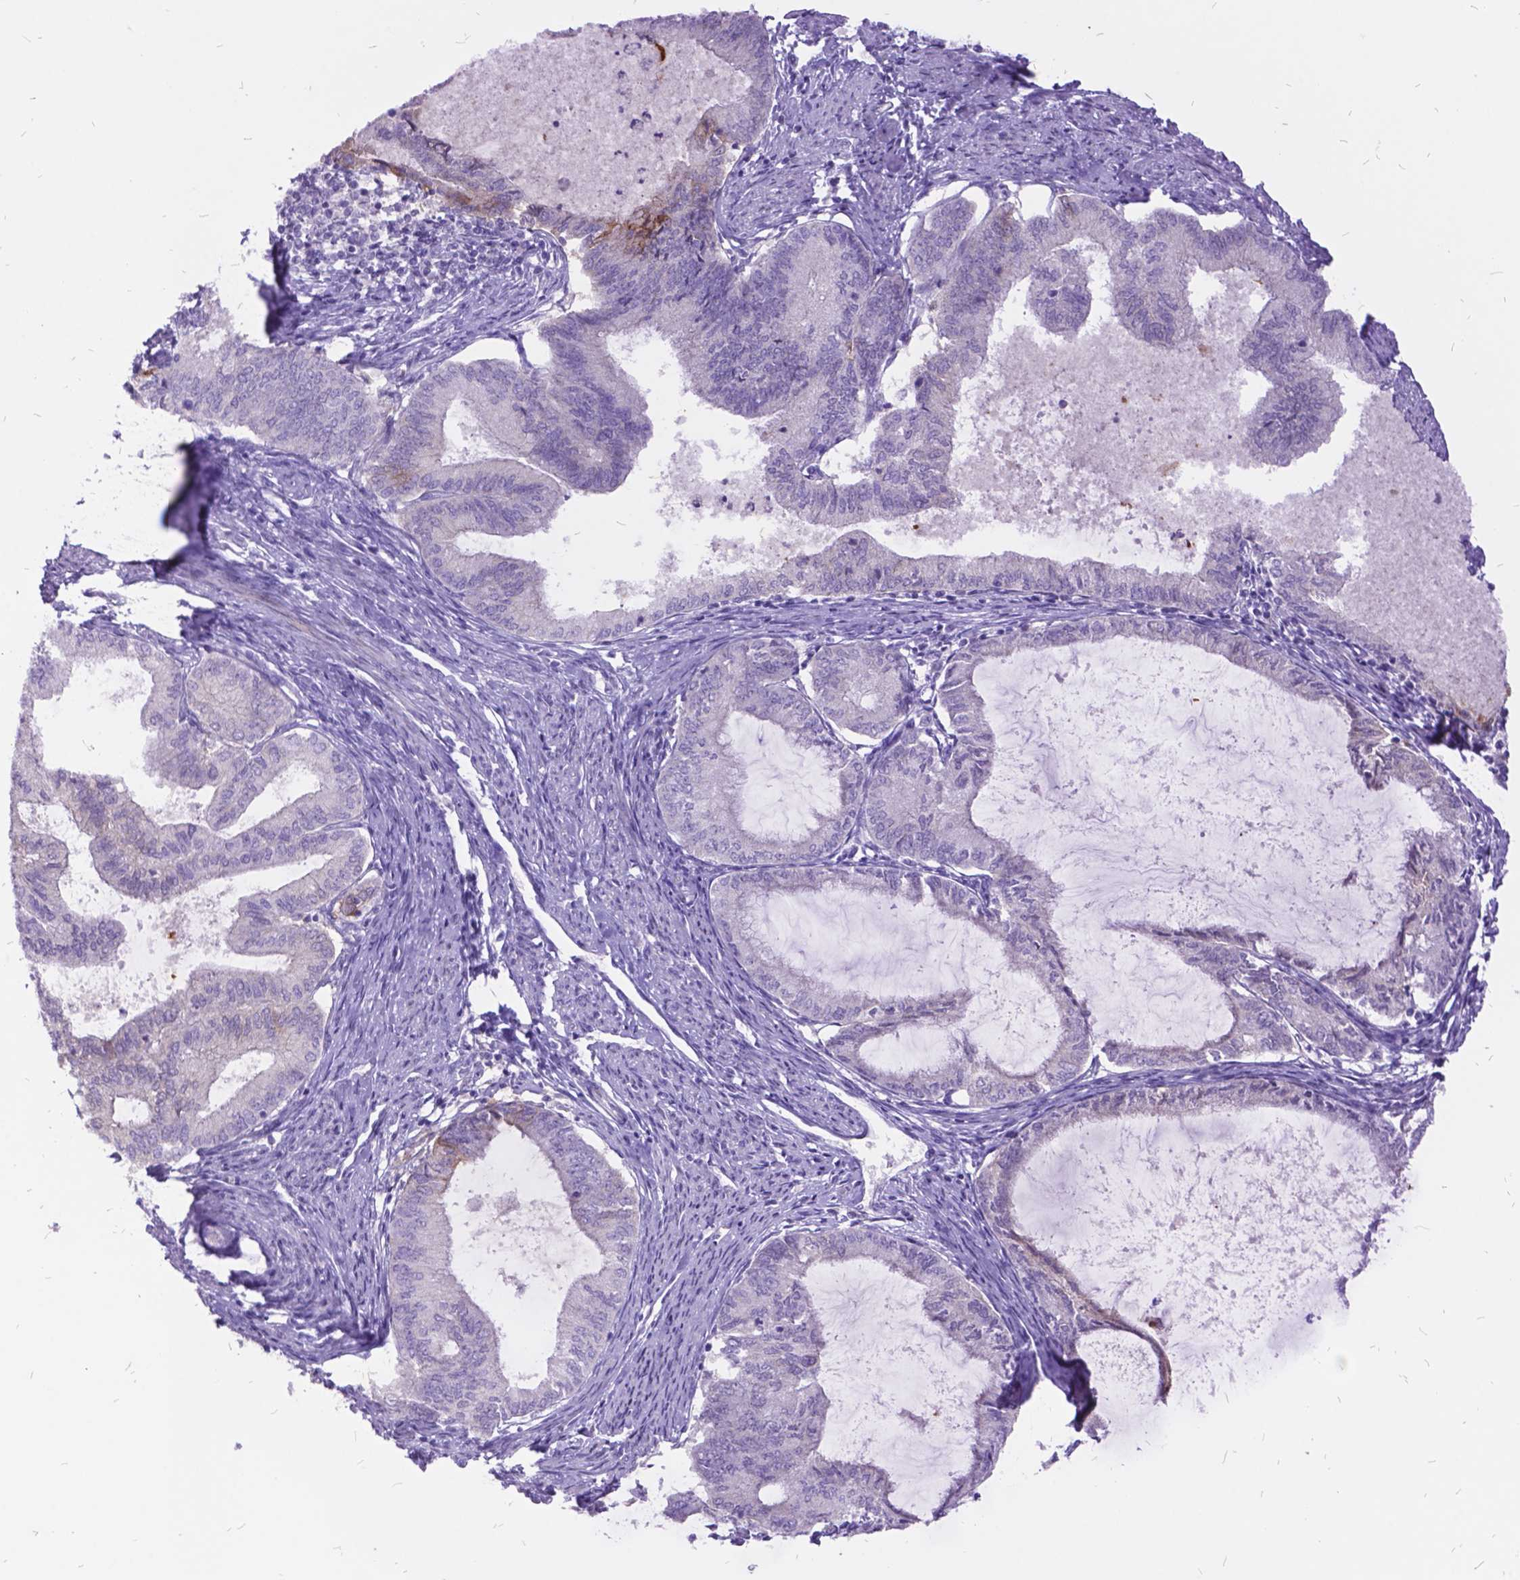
{"staining": {"intensity": "moderate", "quantity": "<25%", "location": "cytoplasmic/membranous"}, "tissue": "endometrial cancer", "cell_type": "Tumor cells", "image_type": "cancer", "snomed": [{"axis": "morphology", "description": "Adenocarcinoma, NOS"}, {"axis": "topography", "description": "Endometrium"}], "caption": "Immunohistochemistry (IHC) histopathology image of human adenocarcinoma (endometrial) stained for a protein (brown), which shows low levels of moderate cytoplasmic/membranous staining in about <25% of tumor cells.", "gene": "ITGB6", "patient": {"sex": "female", "age": 86}}